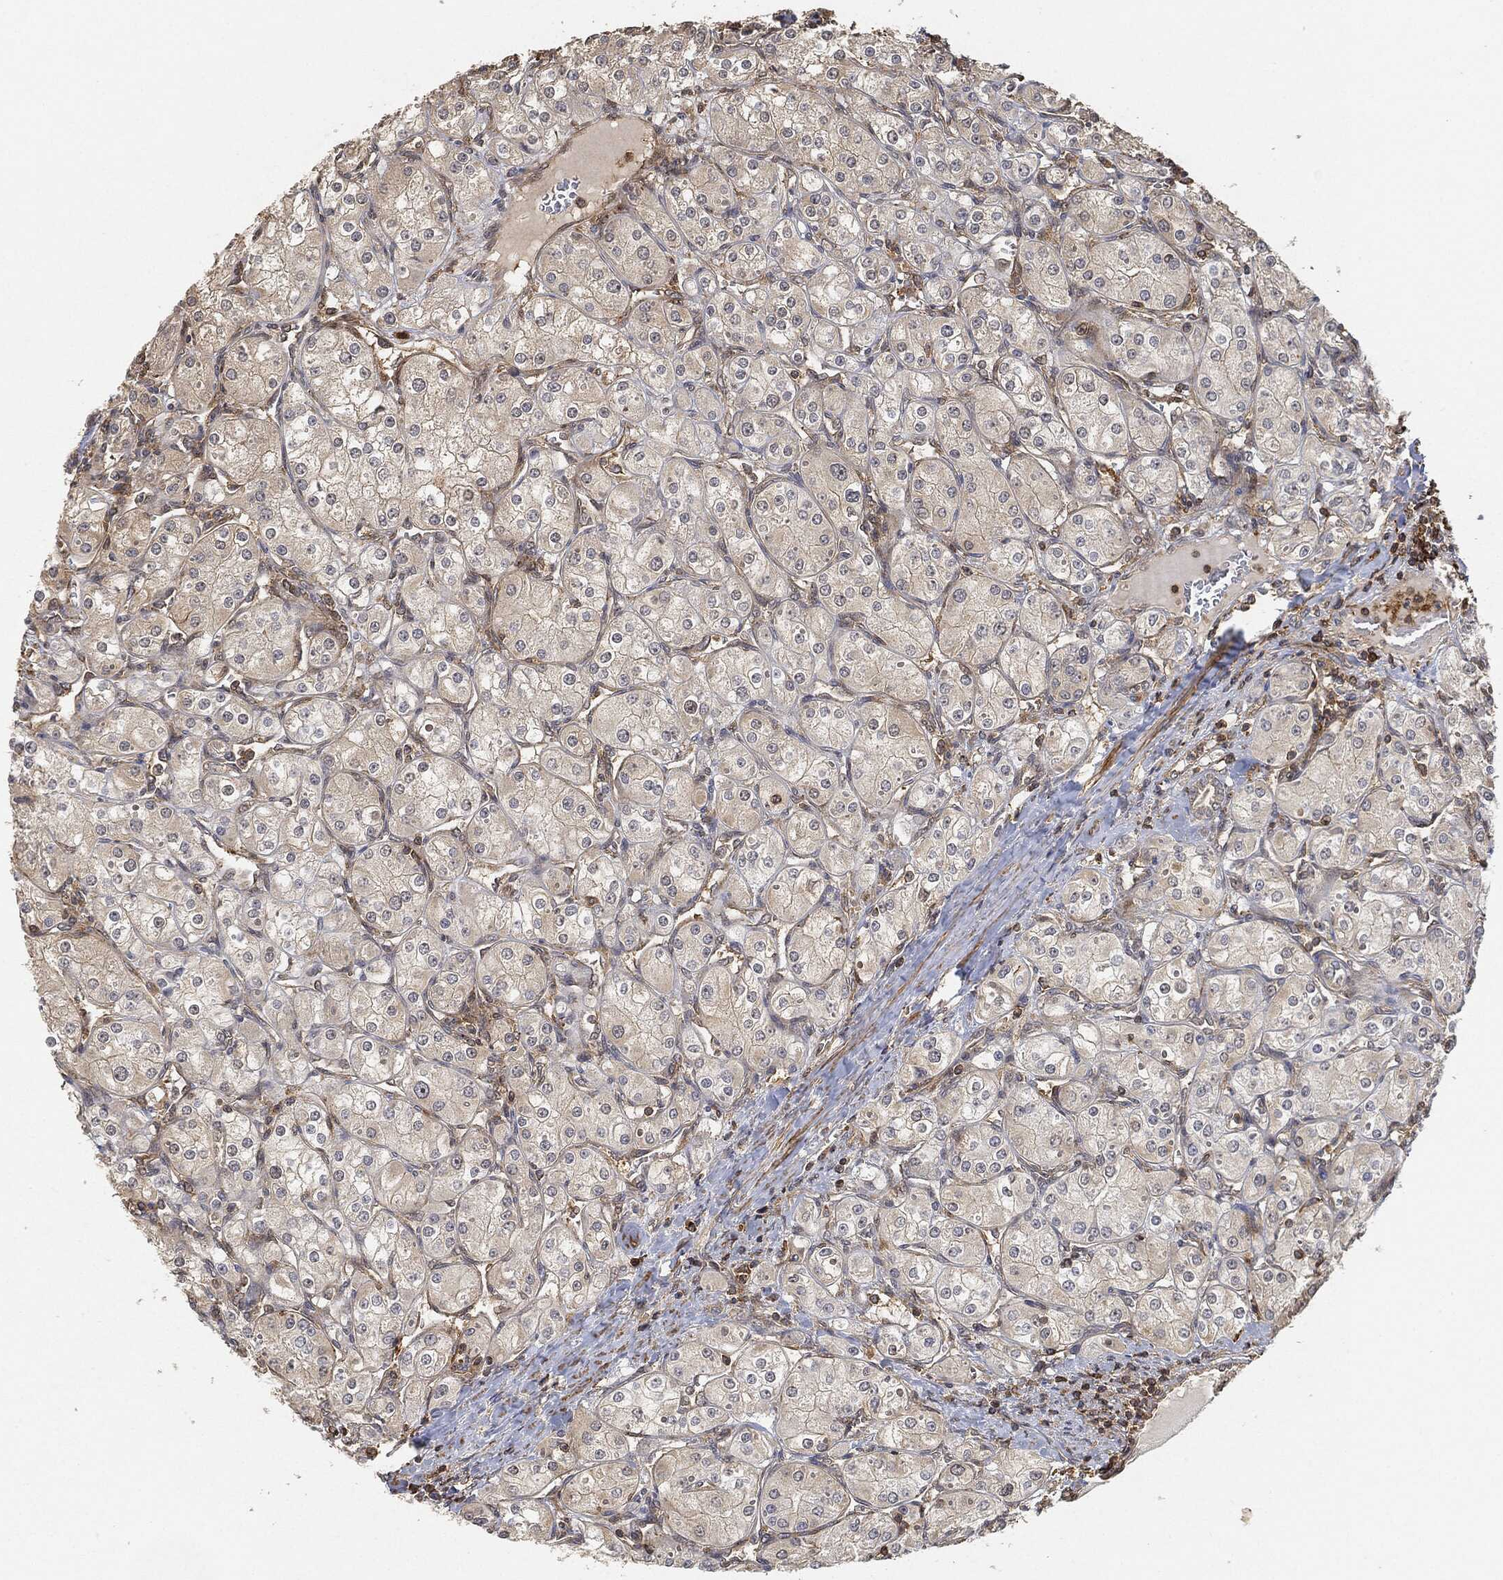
{"staining": {"intensity": "moderate", "quantity": "<25%", "location": "cytoplasmic/membranous"}, "tissue": "renal cancer", "cell_type": "Tumor cells", "image_type": "cancer", "snomed": [{"axis": "morphology", "description": "Adenocarcinoma, NOS"}, {"axis": "topography", "description": "Kidney"}], "caption": "DAB (3,3'-diaminobenzidine) immunohistochemical staining of human renal adenocarcinoma exhibits moderate cytoplasmic/membranous protein expression in about <25% of tumor cells.", "gene": "TPT1", "patient": {"sex": "male", "age": 77}}